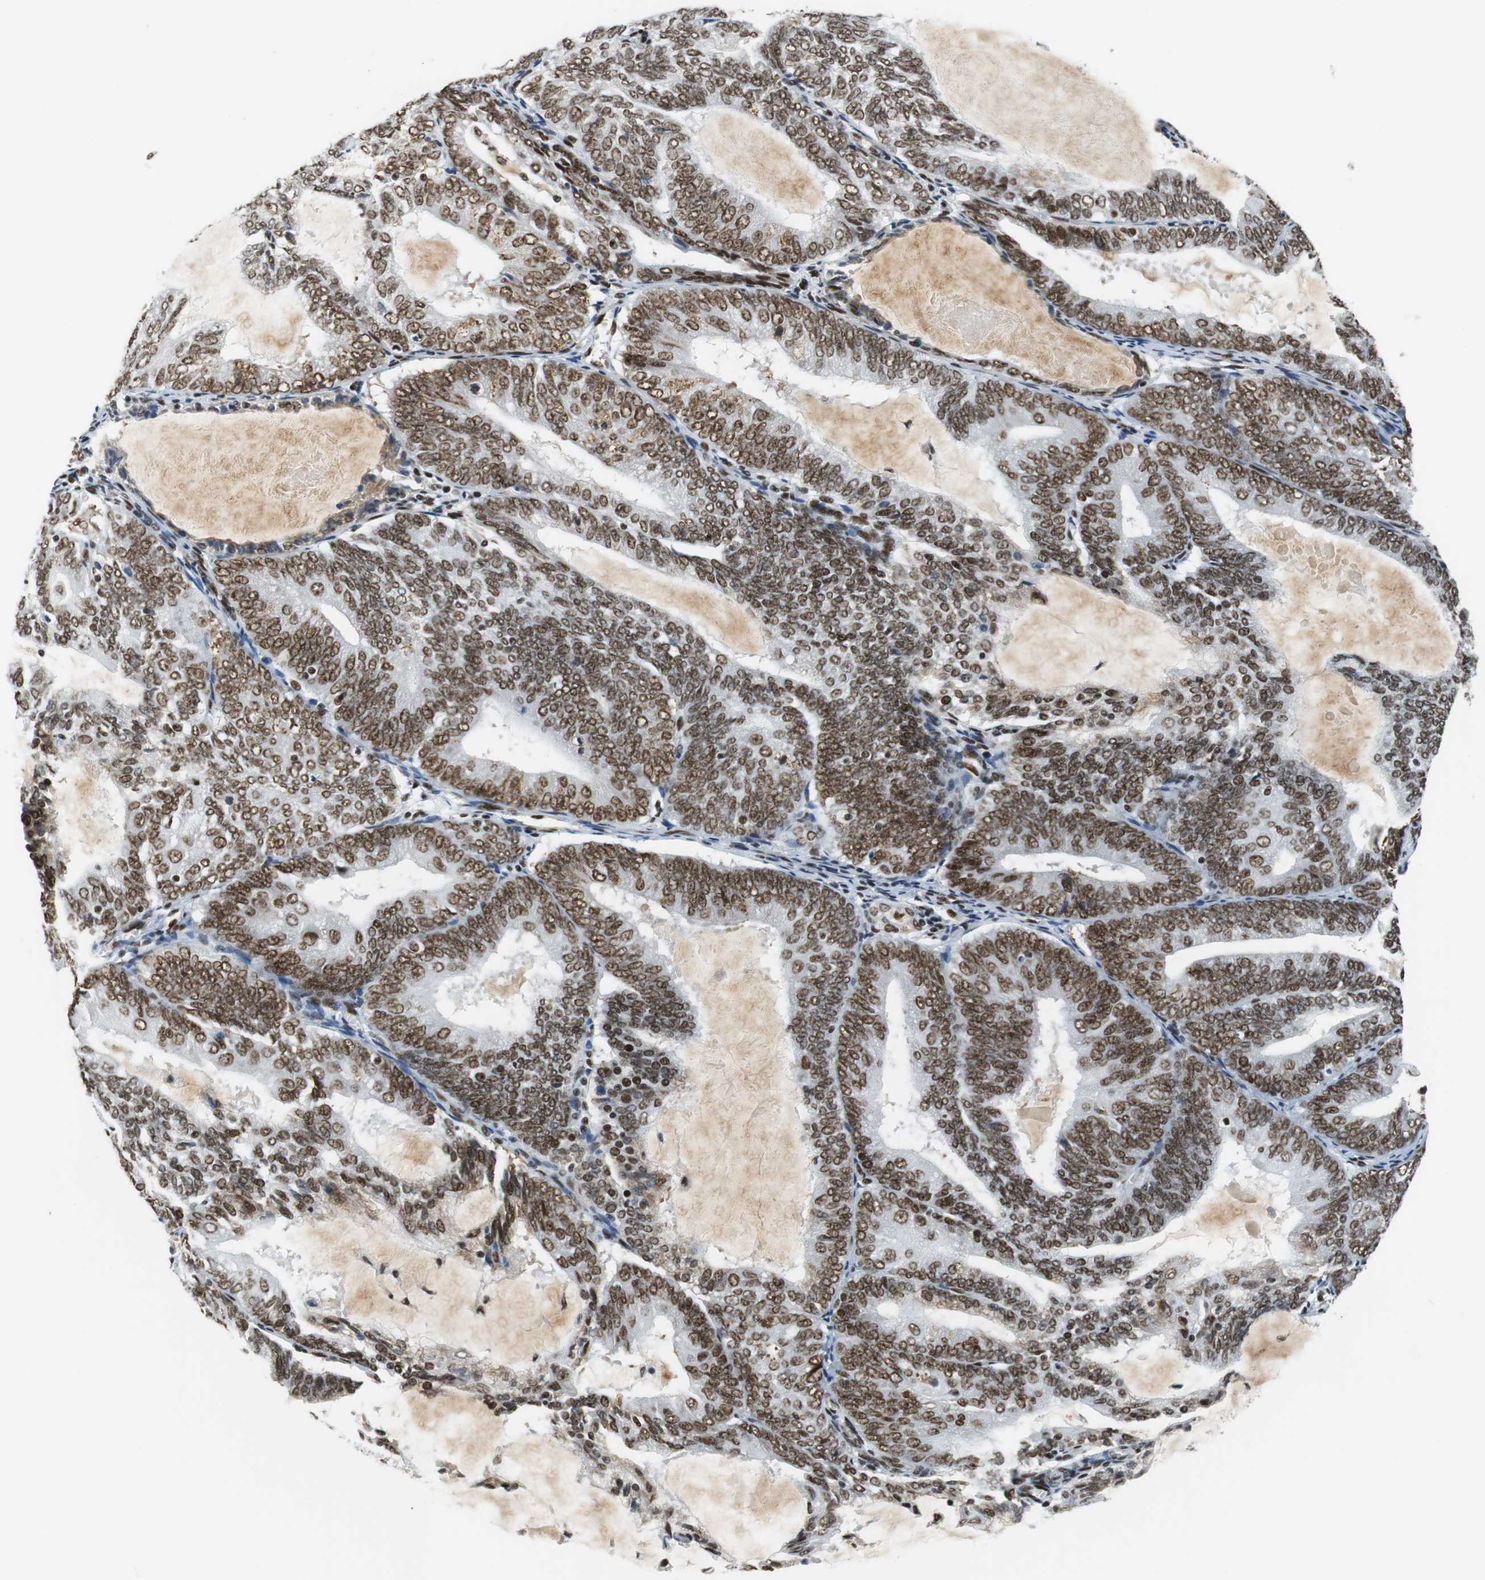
{"staining": {"intensity": "strong", "quantity": ">75%", "location": "nuclear"}, "tissue": "endometrial cancer", "cell_type": "Tumor cells", "image_type": "cancer", "snomed": [{"axis": "morphology", "description": "Adenocarcinoma, NOS"}, {"axis": "topography", "description": "Endometrium"}], "caption": "Immunohistochemistry (IHC) histopathology image of neoplastic tissue: human endometrial cancer stained using IHC demonstrates high levels of strong protein expression localized specifically in the nuclear of tumor cells, appearing as a nuclear brown color.", "gene": "PRKDC", "patient": {"sex": "female", "age": 81}}